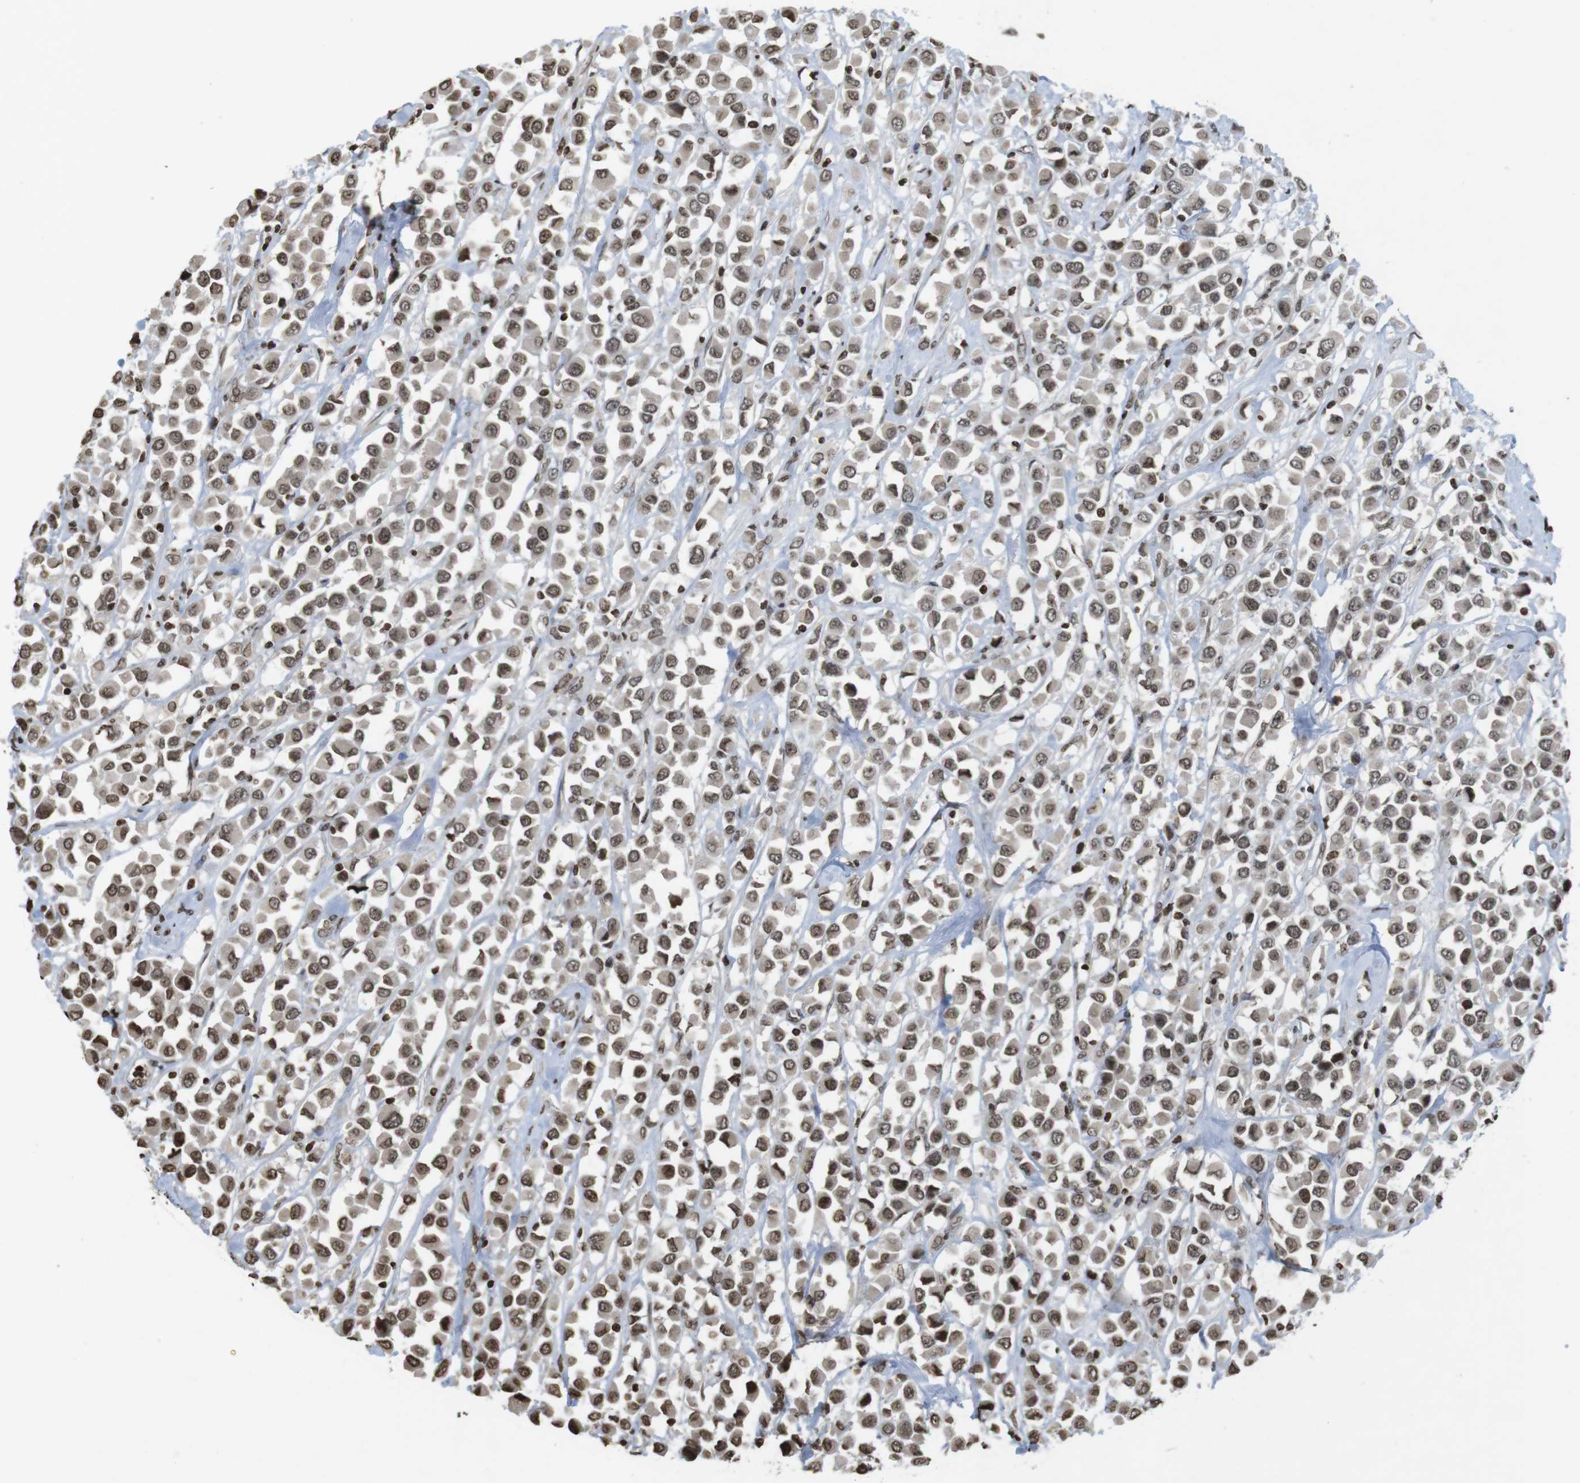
{"staining": {"intensity": "moderate", "quantity": ">75%", "location": "cytoplasmic/membranous,nuclear"}, "tissue": "breast cancer", "cell_type": "Tumor cells", "image_type": "cancer", "snomed": [{"axis": "morphology", "description": "Duct carcinoma"}, {"axis": "topography", "description": "Breast"}], "caption": "This histopathology image demonstrates immunohistochemistry staining of human infiltrating ductal carcinoma (breast), with medium moderate cytoplasmic/membranous and nuclear expression in approximately >75% of tumor cells.", "gene": "FOXA3", "patient": {"sex": "female", "age": 61}}